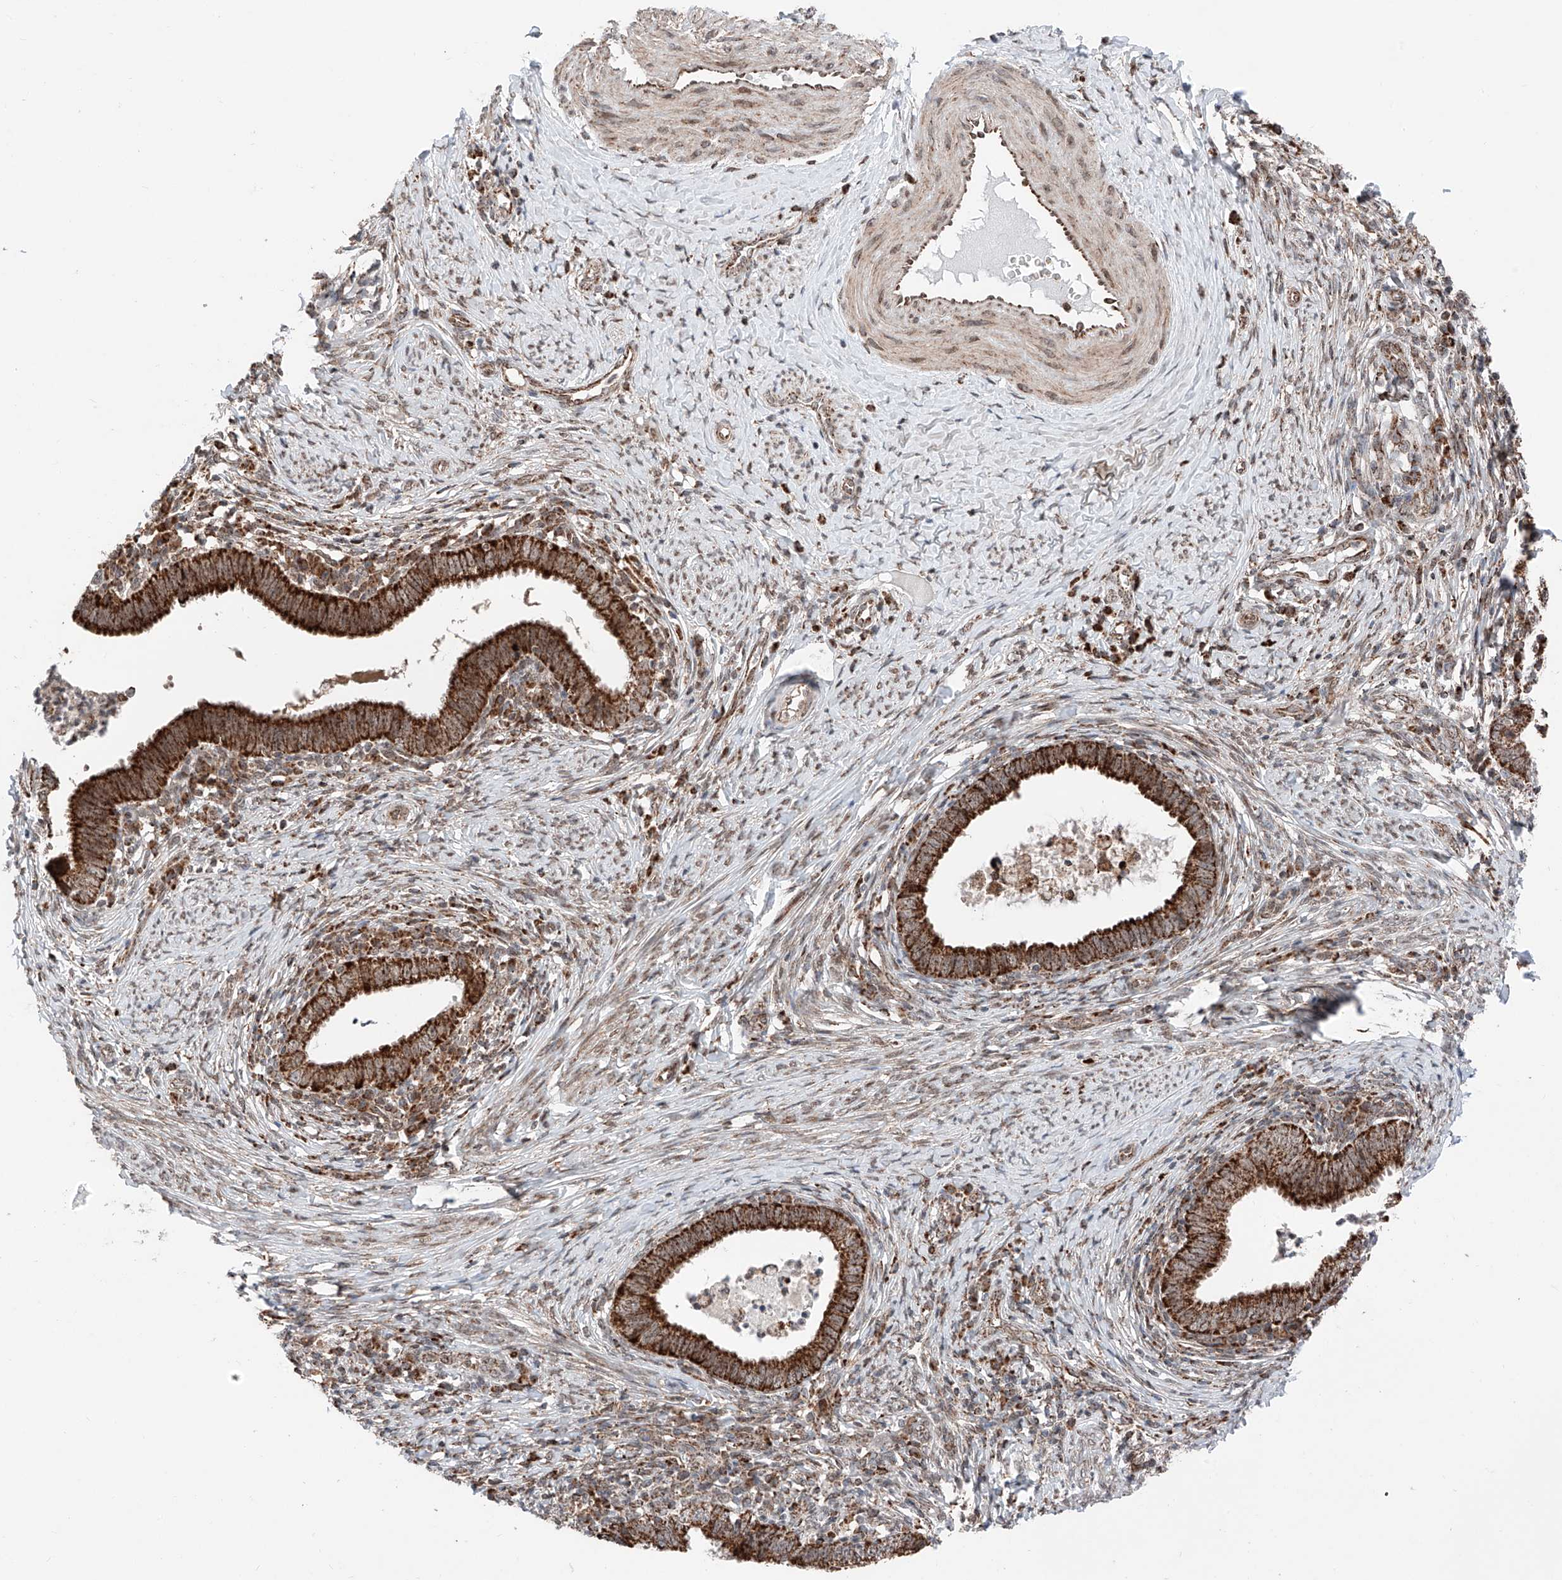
{"staining": {"intensity": "strong", "quantity": ">75%", "location": "cytoplasmic/membranous"}, "tissue": "cervical cancer", "cell_type": "Tumor cells", "image_type": "cancer", "snomed": [{"axis": "morphology", "description": "Adenocarcinoma, NOS"}, {"axis": "topography", "description": "Cervix"}], "caption": "The photomicrograph displays a brown stain indicating the presence of a protein in the cytoplasmic/membranous of tumor cells in cervical cancer (adenocarcinoma).", "gene": "ZSCAN29", "patient": {"sex": "female", "age": 36}}